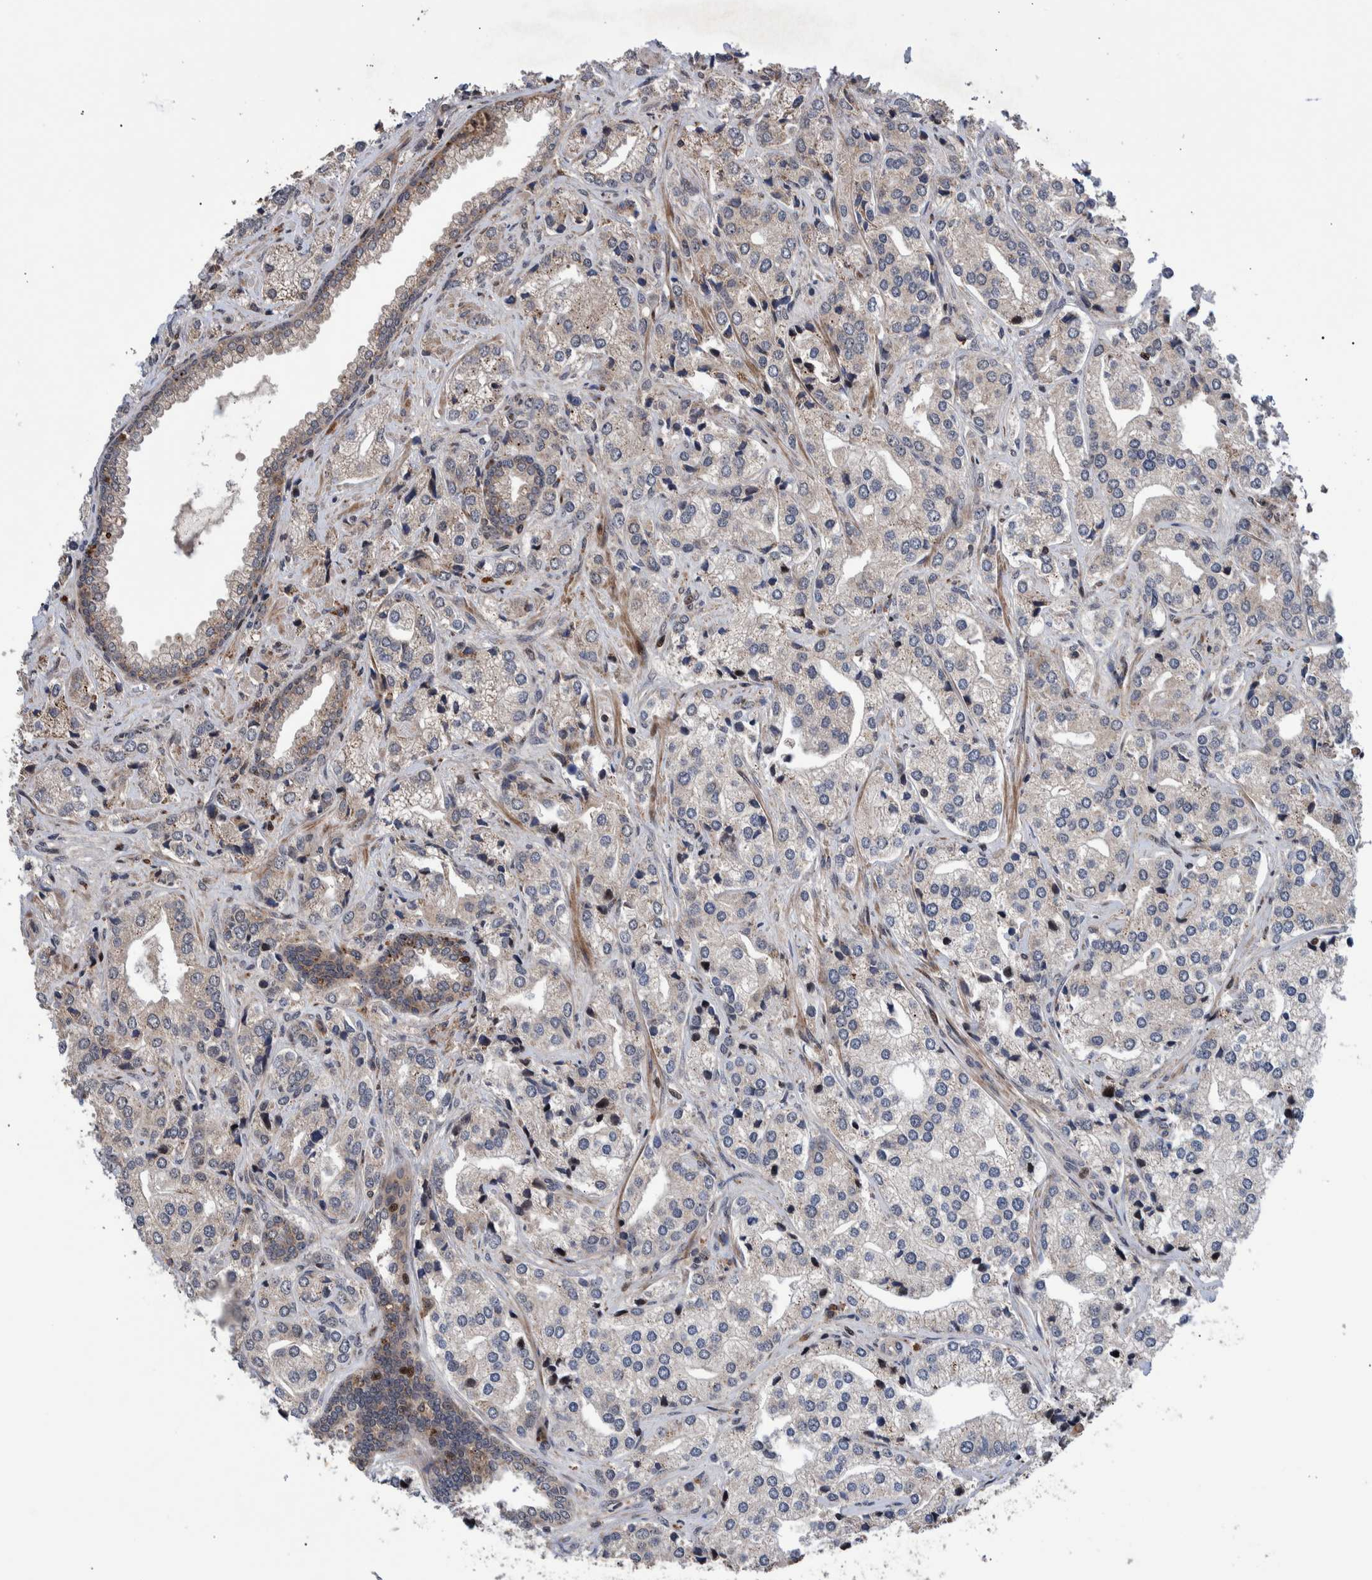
{"staining": {"intensity": "weak", "quantity": "<25%", "location": "cytoplasmic/membranous"}, "tissue": "prostate cancer", "cell_type": "Tumor cells", "image_type": "cancer", "snomed": [{"axis": "morphology", "description": "Adenocarcinoma, High grade"}, {"axis": "topography", "description": "Prostate"}], "caption": "An image of human prostate cancer is negative for staining in tumor cells.", "gene": "SHISA6", "patient": {"sex": "male", "age": 66}}